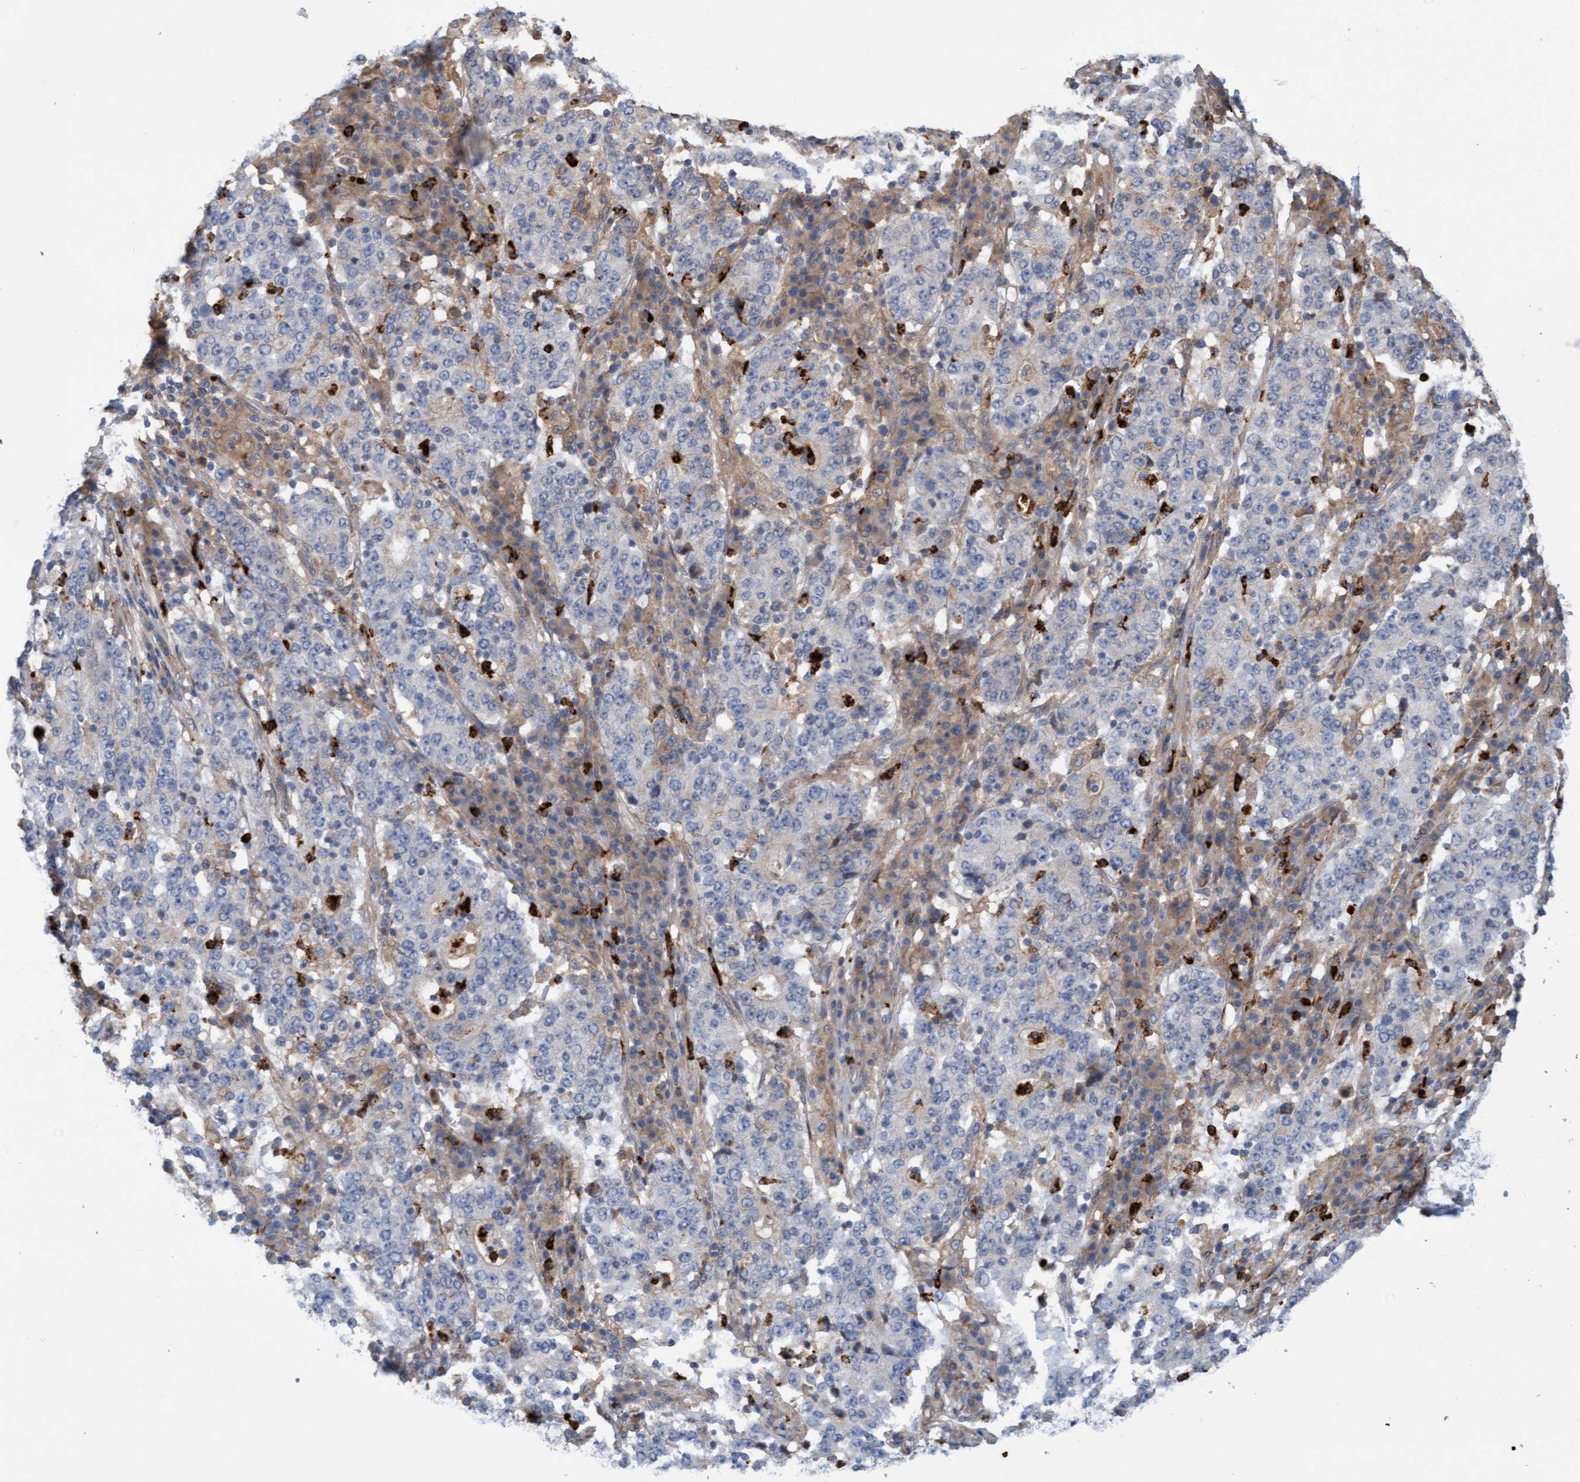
{"staining": {"intensity": "negative", "quantity": "none", "location": "none"}, "tissue": "stomach cancer", "cell_type": "Tumor cells", "image_type": "cancer", "snomed": [{"axis": "morphology", "description": "Adenocarcinoma, NOS"}, {"axis": "topography", "description": "Stomach"}], "caption": "Immunohistochemistry photomicrograph of stomach cancer stained for a protein (brown), which displays no staining in tumor cells.", "gene": "MMP8", "patient": {"sex": "male", "age": 59}}